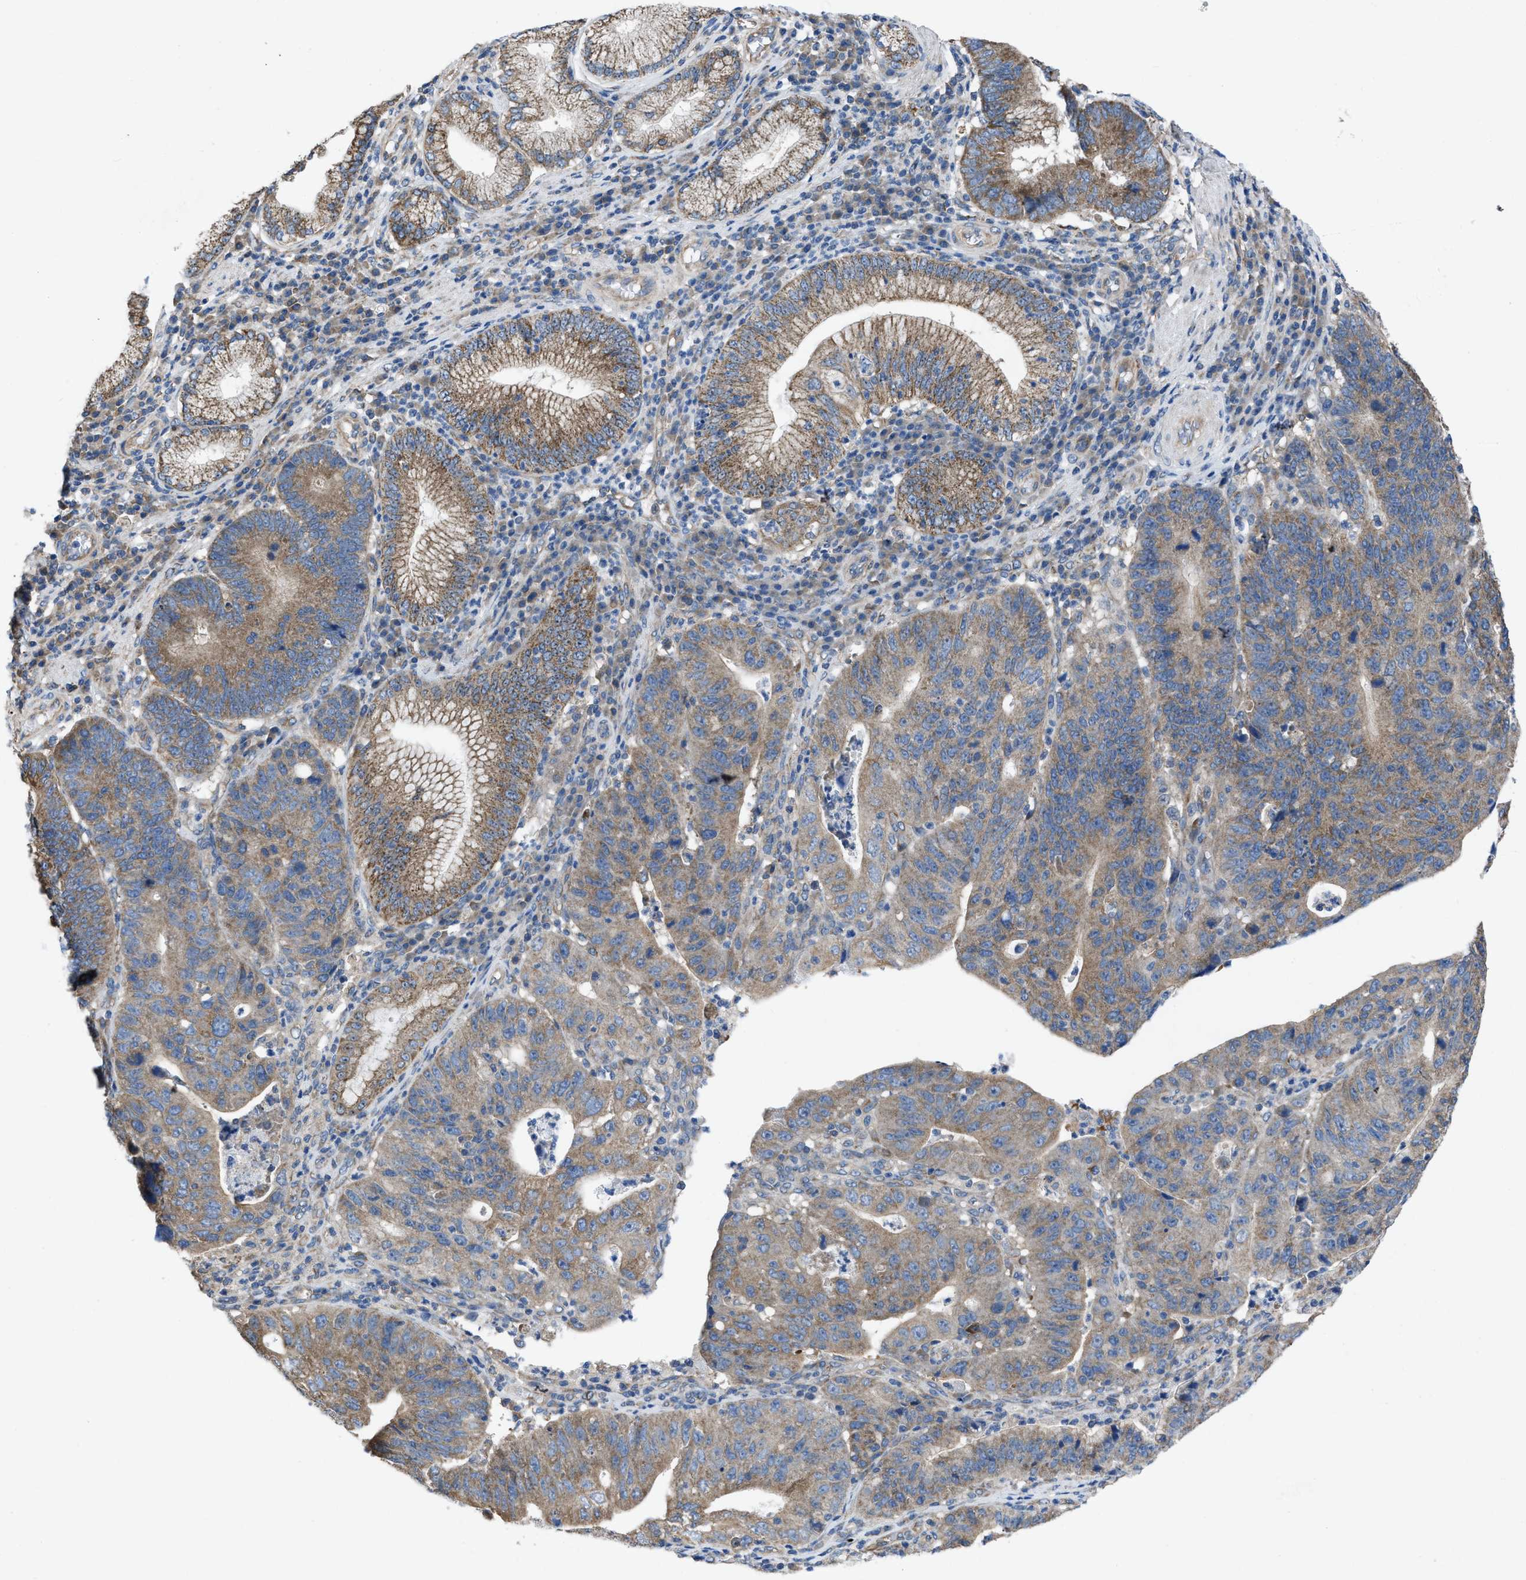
{"staining": {"intensity": "moderate", "quantity": ">75%", "location": "cytoplasmic/membranous"}, "tissue": "stomach cancer", "cell_type": "Tumor cells", "image_type": "cancer", "snomed": [{"axis": "morphology", "description": "Adenocarcinoma, NOS"}, {"axis": "topography", "description": "Stomach"}], "caption": "Brown immunohistochemical staining in human stomach cancer shows moderate cytoplasmic/membranous staining in about >75% of tumor cells. The staining is performed using DAB (3,3'-diaminobenzidine) brown chromogen to label protein expression. The nuclei are counter-stained blue using hematoxylin.", "gene": "DOLPP1", "patient": {"sex": "male", "age": 59}}